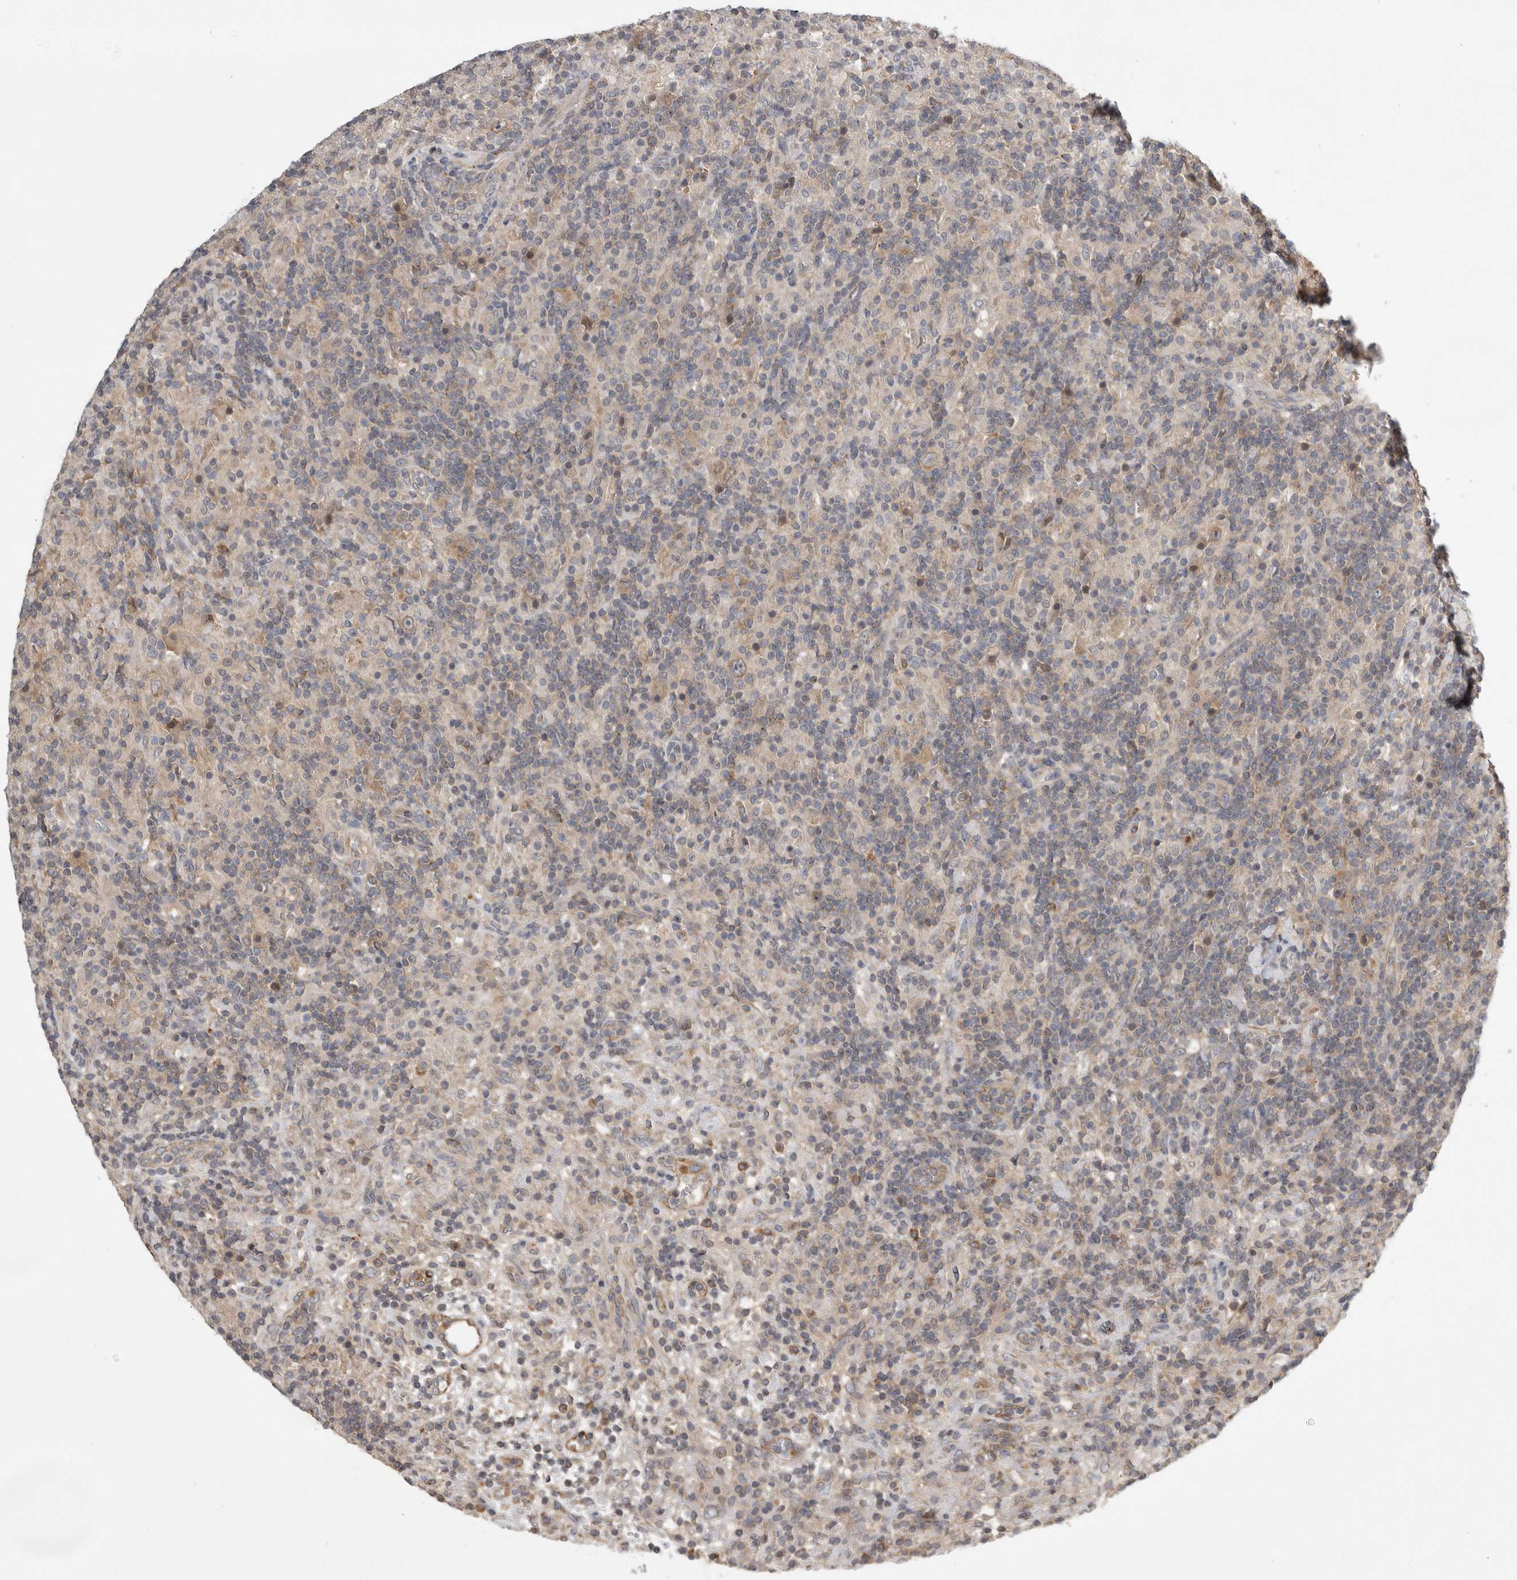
{"staining": {"intensity": "weak", "quantity": ">75%", "location": "cytoplasmic/membranous"}, "tissue": "lymphoma", "cell_type": "Tumor cells", "image_type": "cancer", "snomed": [{"axis": "morphology", "description": "Hodgkin's disease, NOS"}, {"axis": "topography", "description": "Lymph node"}], "caption": "Weak cytoplasmic/membranous positivity for a protein is seen in approximately >75% of tumor cells of lymphoma using IHC.", "gene": "TRMT61B", "patient": {"sex": "male", "age": 70}}